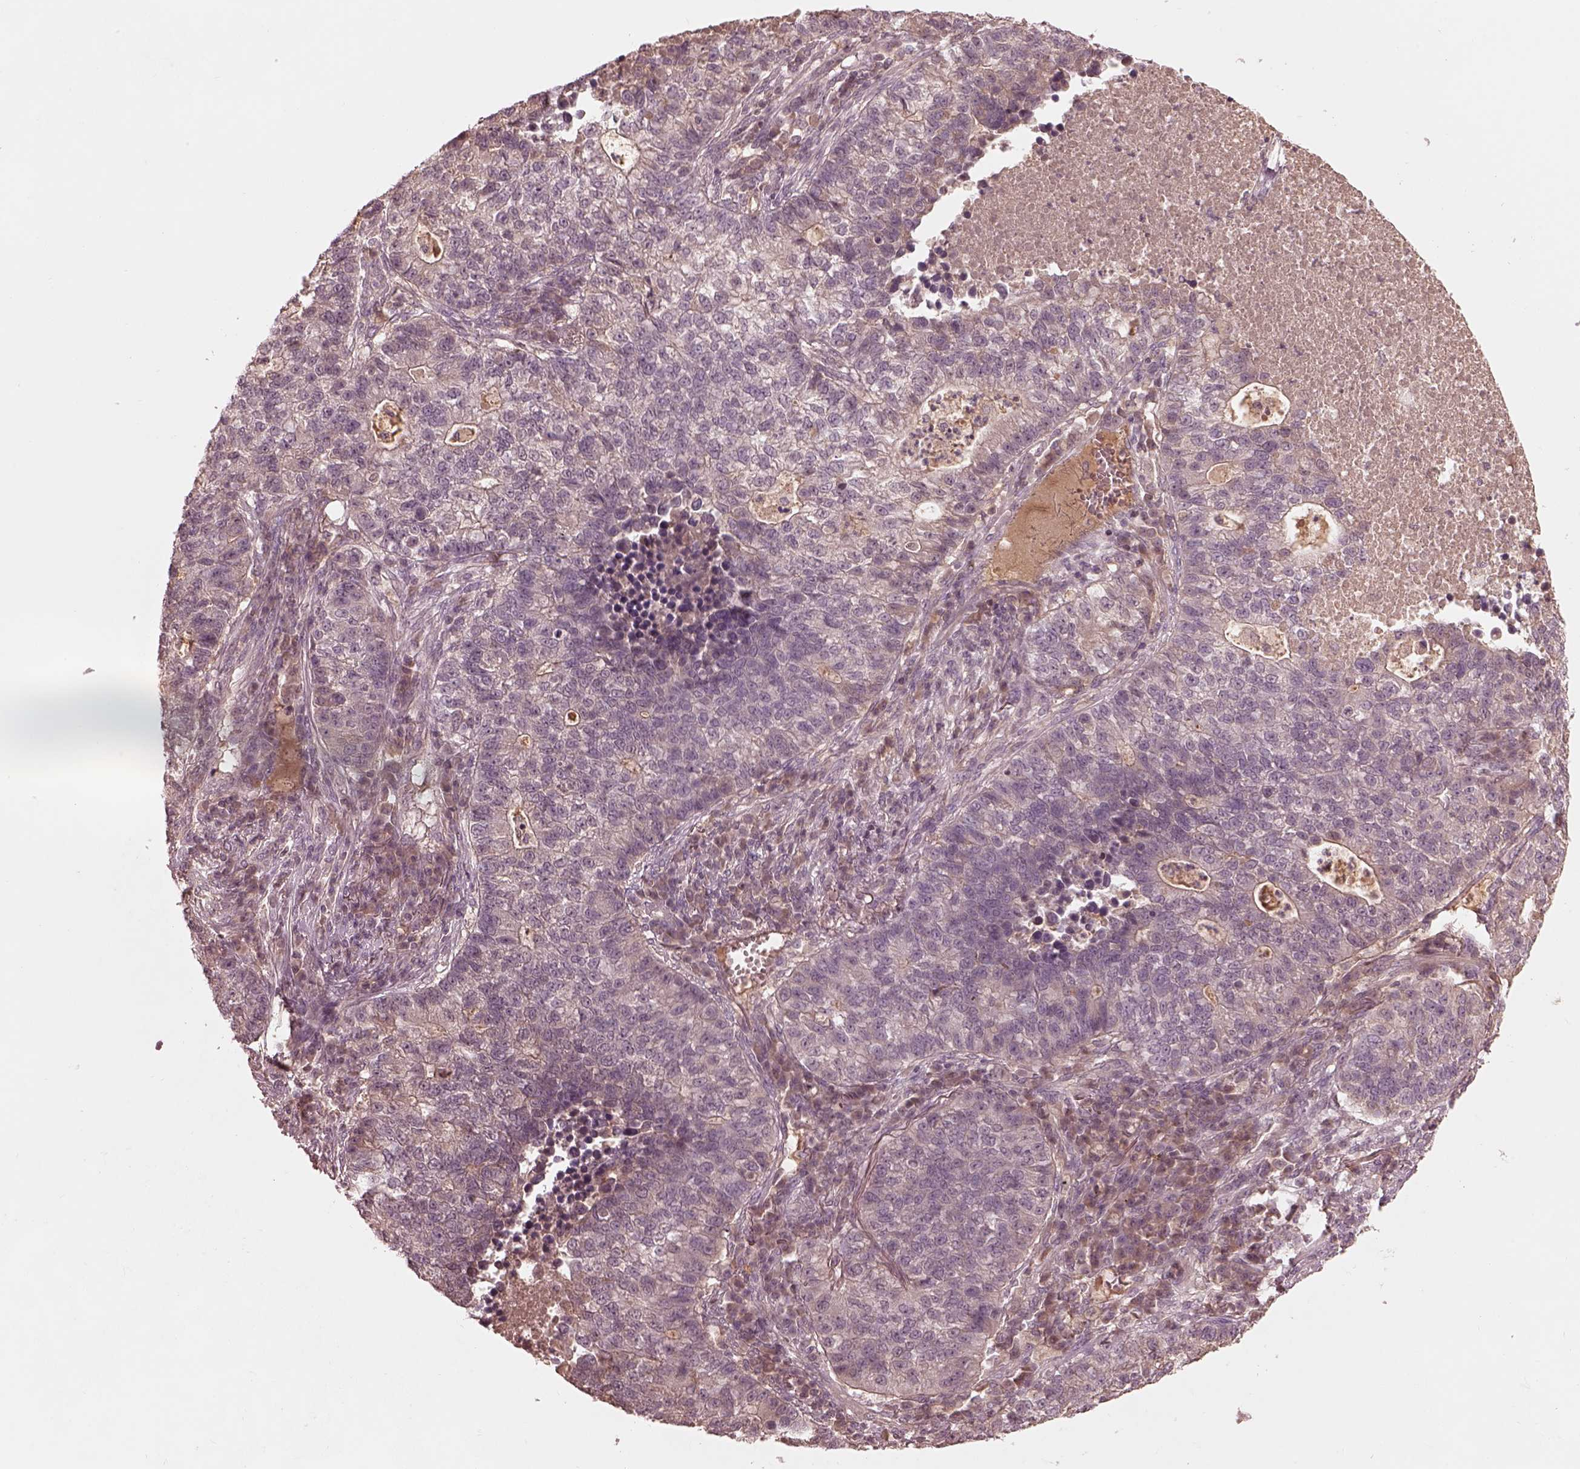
{"staining": {"intensity": "negative", "quantity": "none", "location": "none"}, "tissue": "lung cancer", "cell_type": "Tumor cells", "image_type": "cancer", "snomed": [{"axis": "morphology", "description": "Adenocarcinoma, NOS"}, {"axis": "topography", "description": "Lung"}], "caption": "Immunohistochemistry (IHC) of lung cancer (adenocarcinoma) exhibits no positivity in tumor cells. (DAB immunohistochemistry with hematoxylin counter stain).", "gene": "TF", "patient": {"sex": "male", "age": 57}}